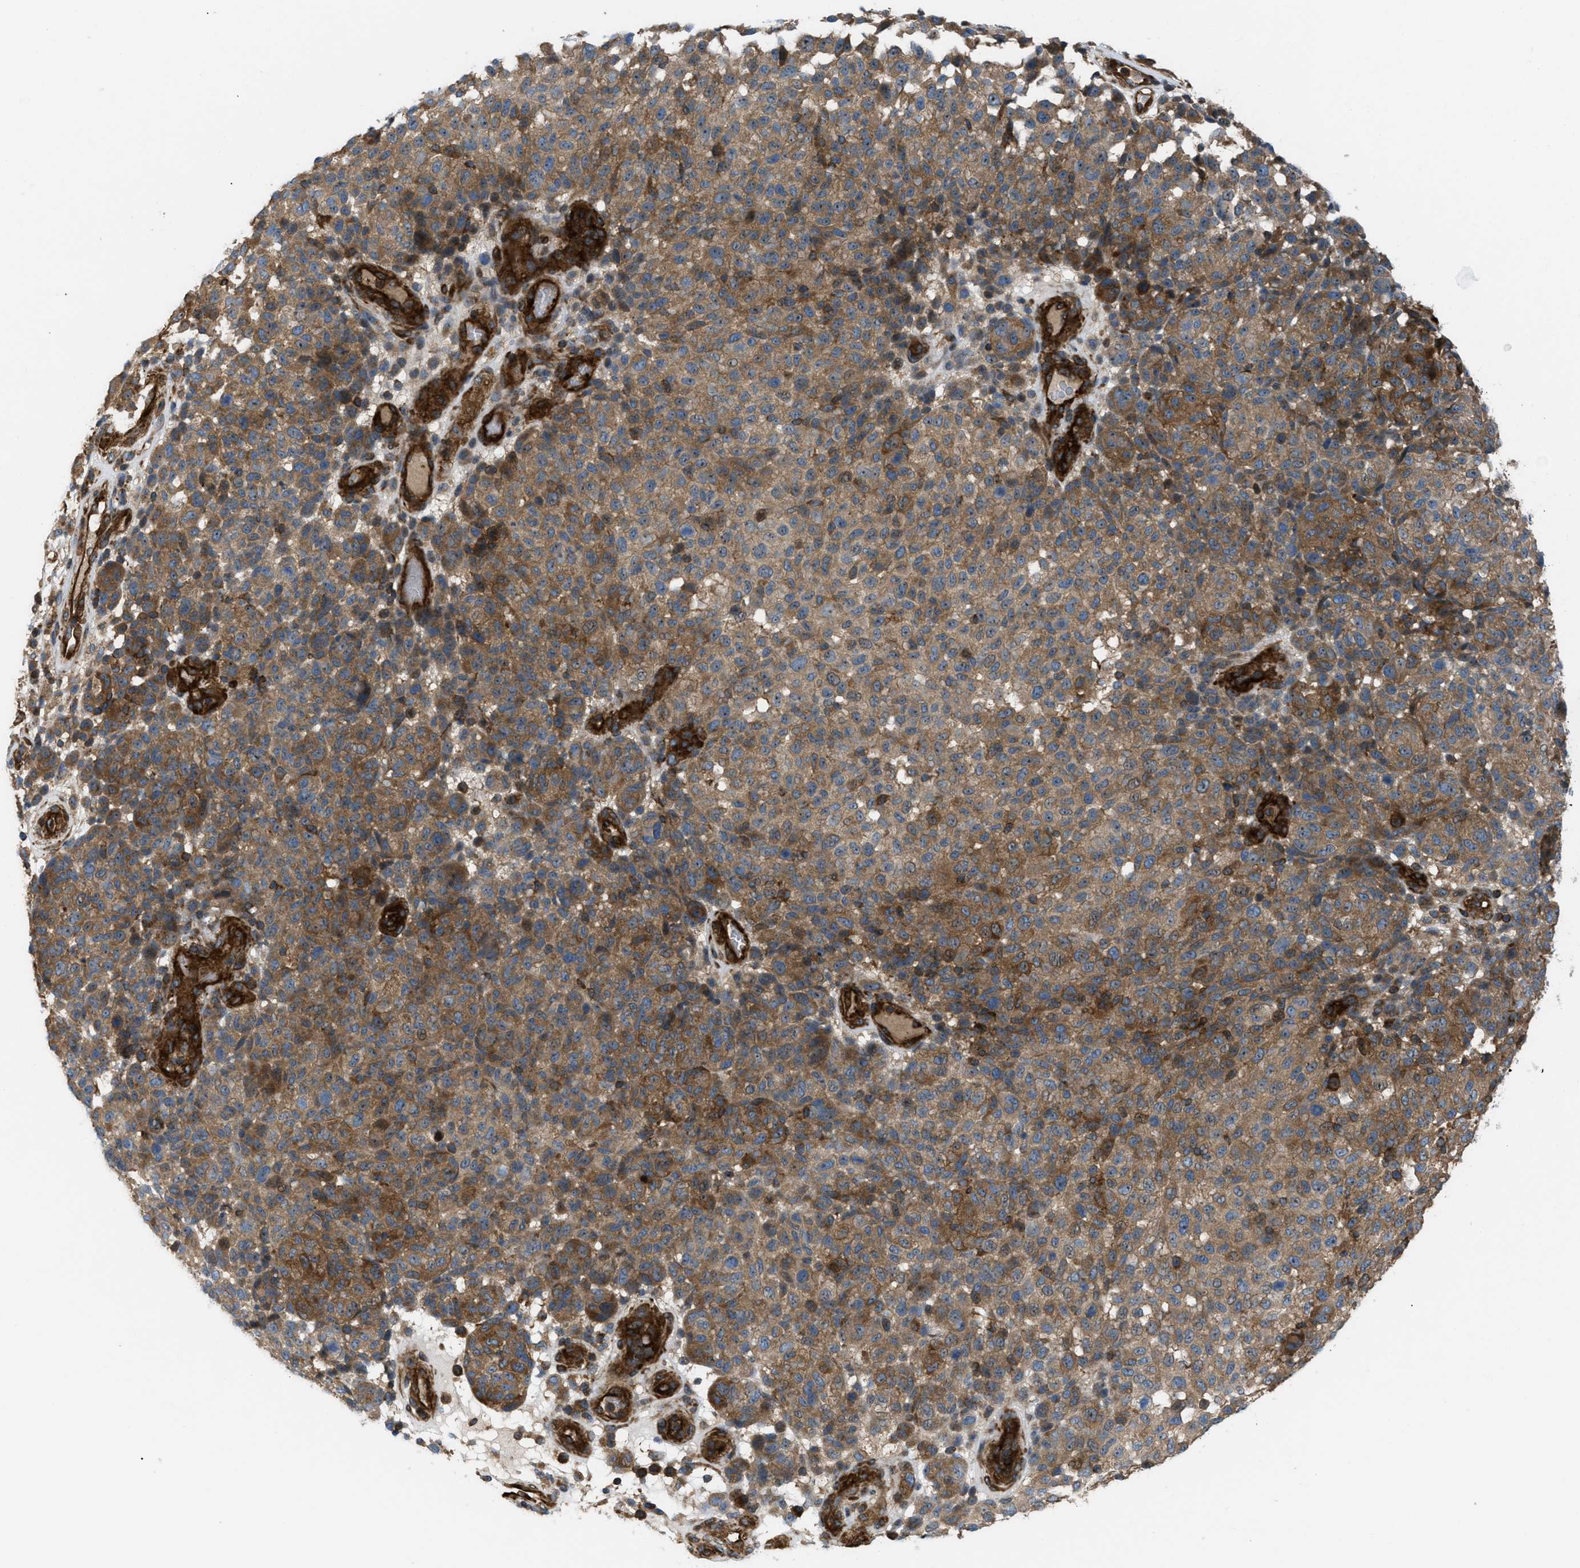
{"staining": {"intensity": "moderate", "quantity": ">75%", "location": "cytoplasmic/membranous"}, "tissue": "melanoma", "cell_type": "Tumor cells", "image_type": "cancer", "snomed": [{"axis": "morphology", "description": "Malignant melanoma, NOS"}, {"axis": "topography", "description": "Skin"}], "caption": "This image demonstrates immunohistochemistry (IHC) staining of human malignant melanoma, with medium moderate cytoplasmic/membranous positivity in approximately >75% of tumor cells.", "gene": "ATP2A3", "patient": {"sex": "male", "age": 59}}